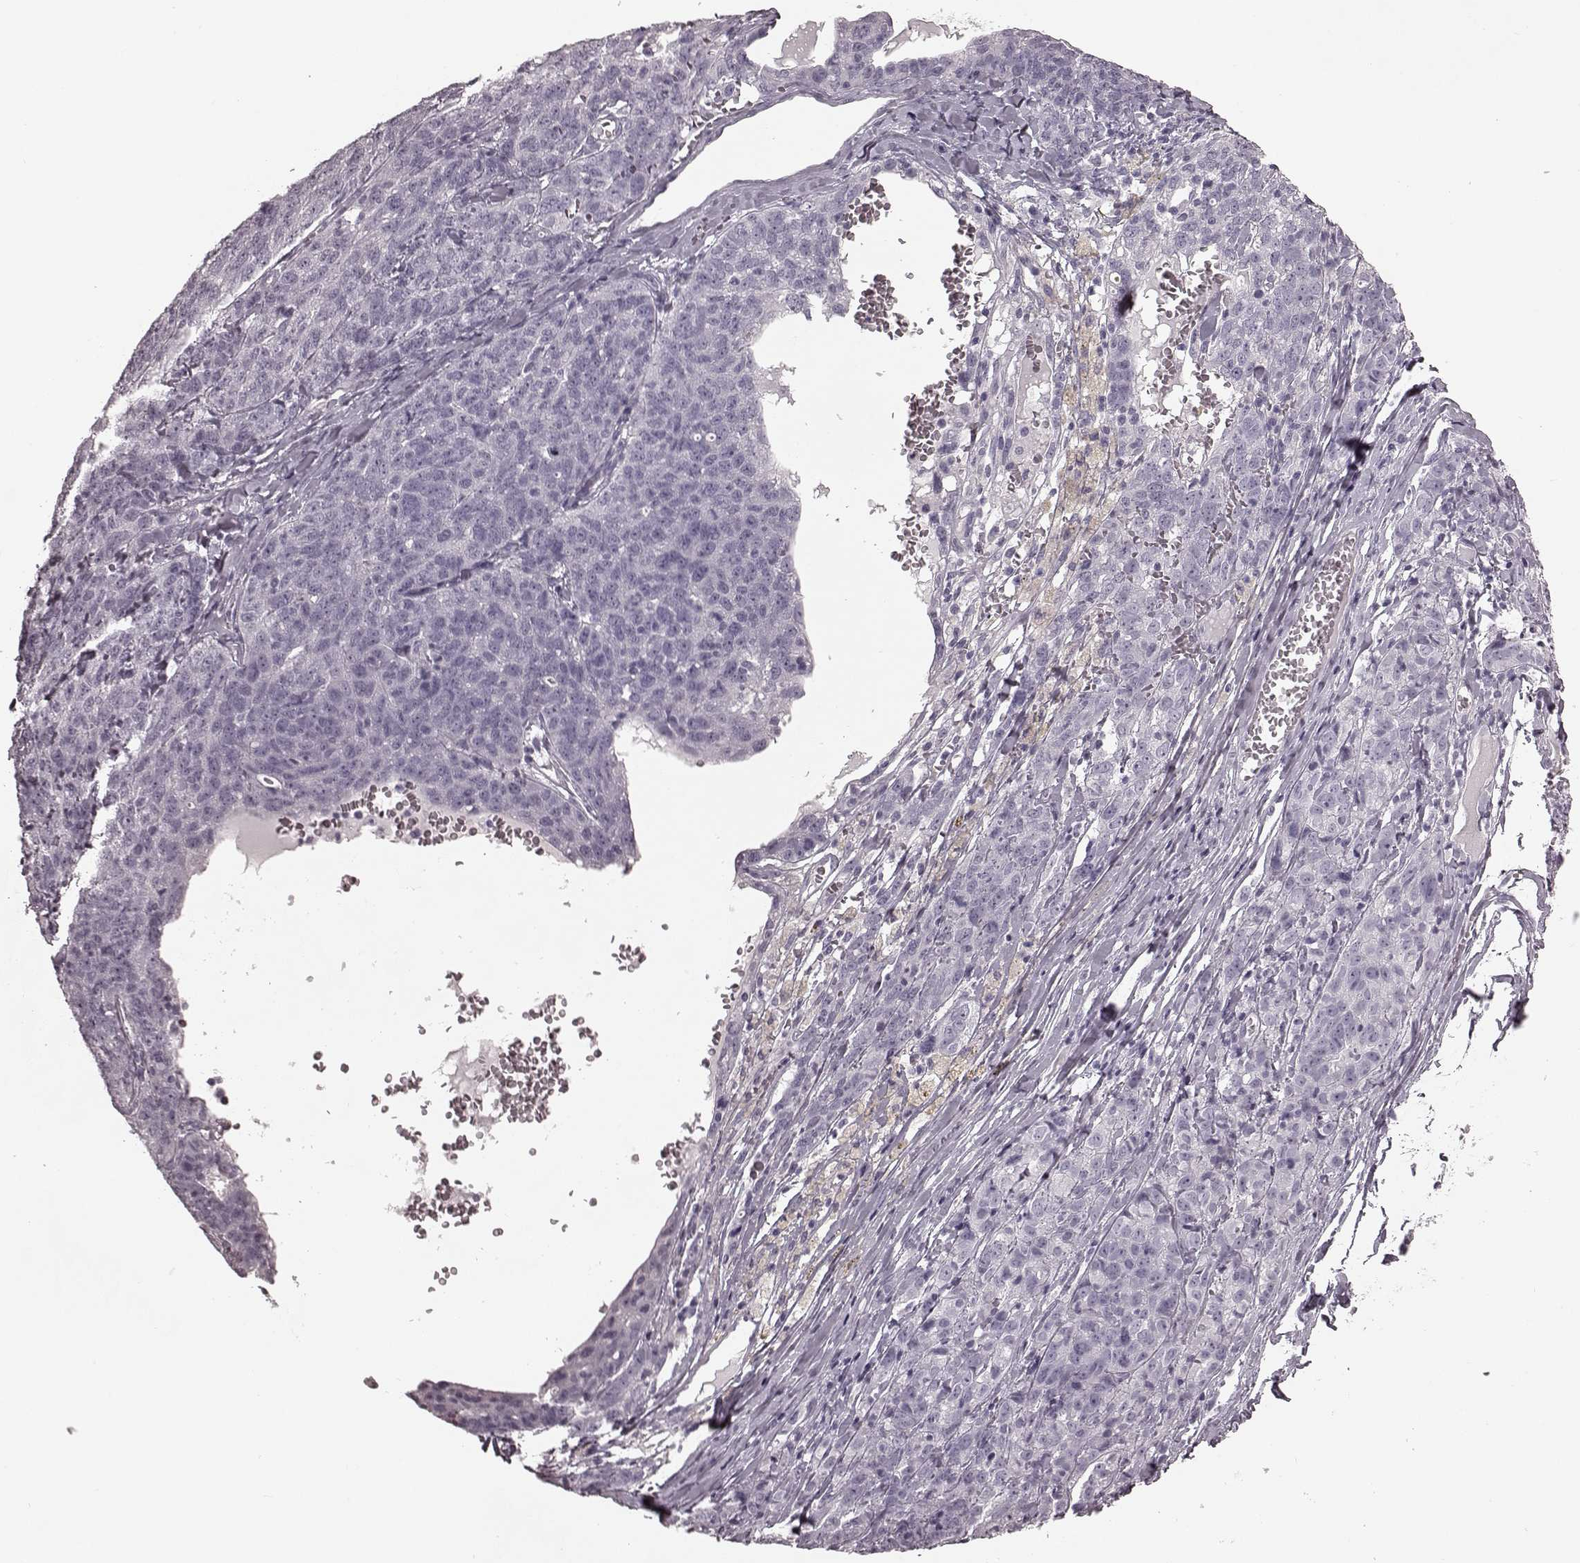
{"staining": {"intensity": "negative", "quantity": "none", "location": "none"}, "tissue": "ovarian cancer", "cell_type": "Tumor cells", "image_type": "cancer", "snomed": [{"axis": "morphology", "description": "Cystadenocarcinoma, serous, NOS"}, {"axis": "topography", "description": "Ovary"}], "caption": "High magnification brightfield microscopy of serous cystadenocarcinoma (ovarian) stained with DAB (3,3'-diaminobenzidine) (brown) and counterstained with hematoxylin (blue): tumor cells show no significant positivity.", "gene": "TRPM1", "patient": {"sex": "female", "age": 71}}